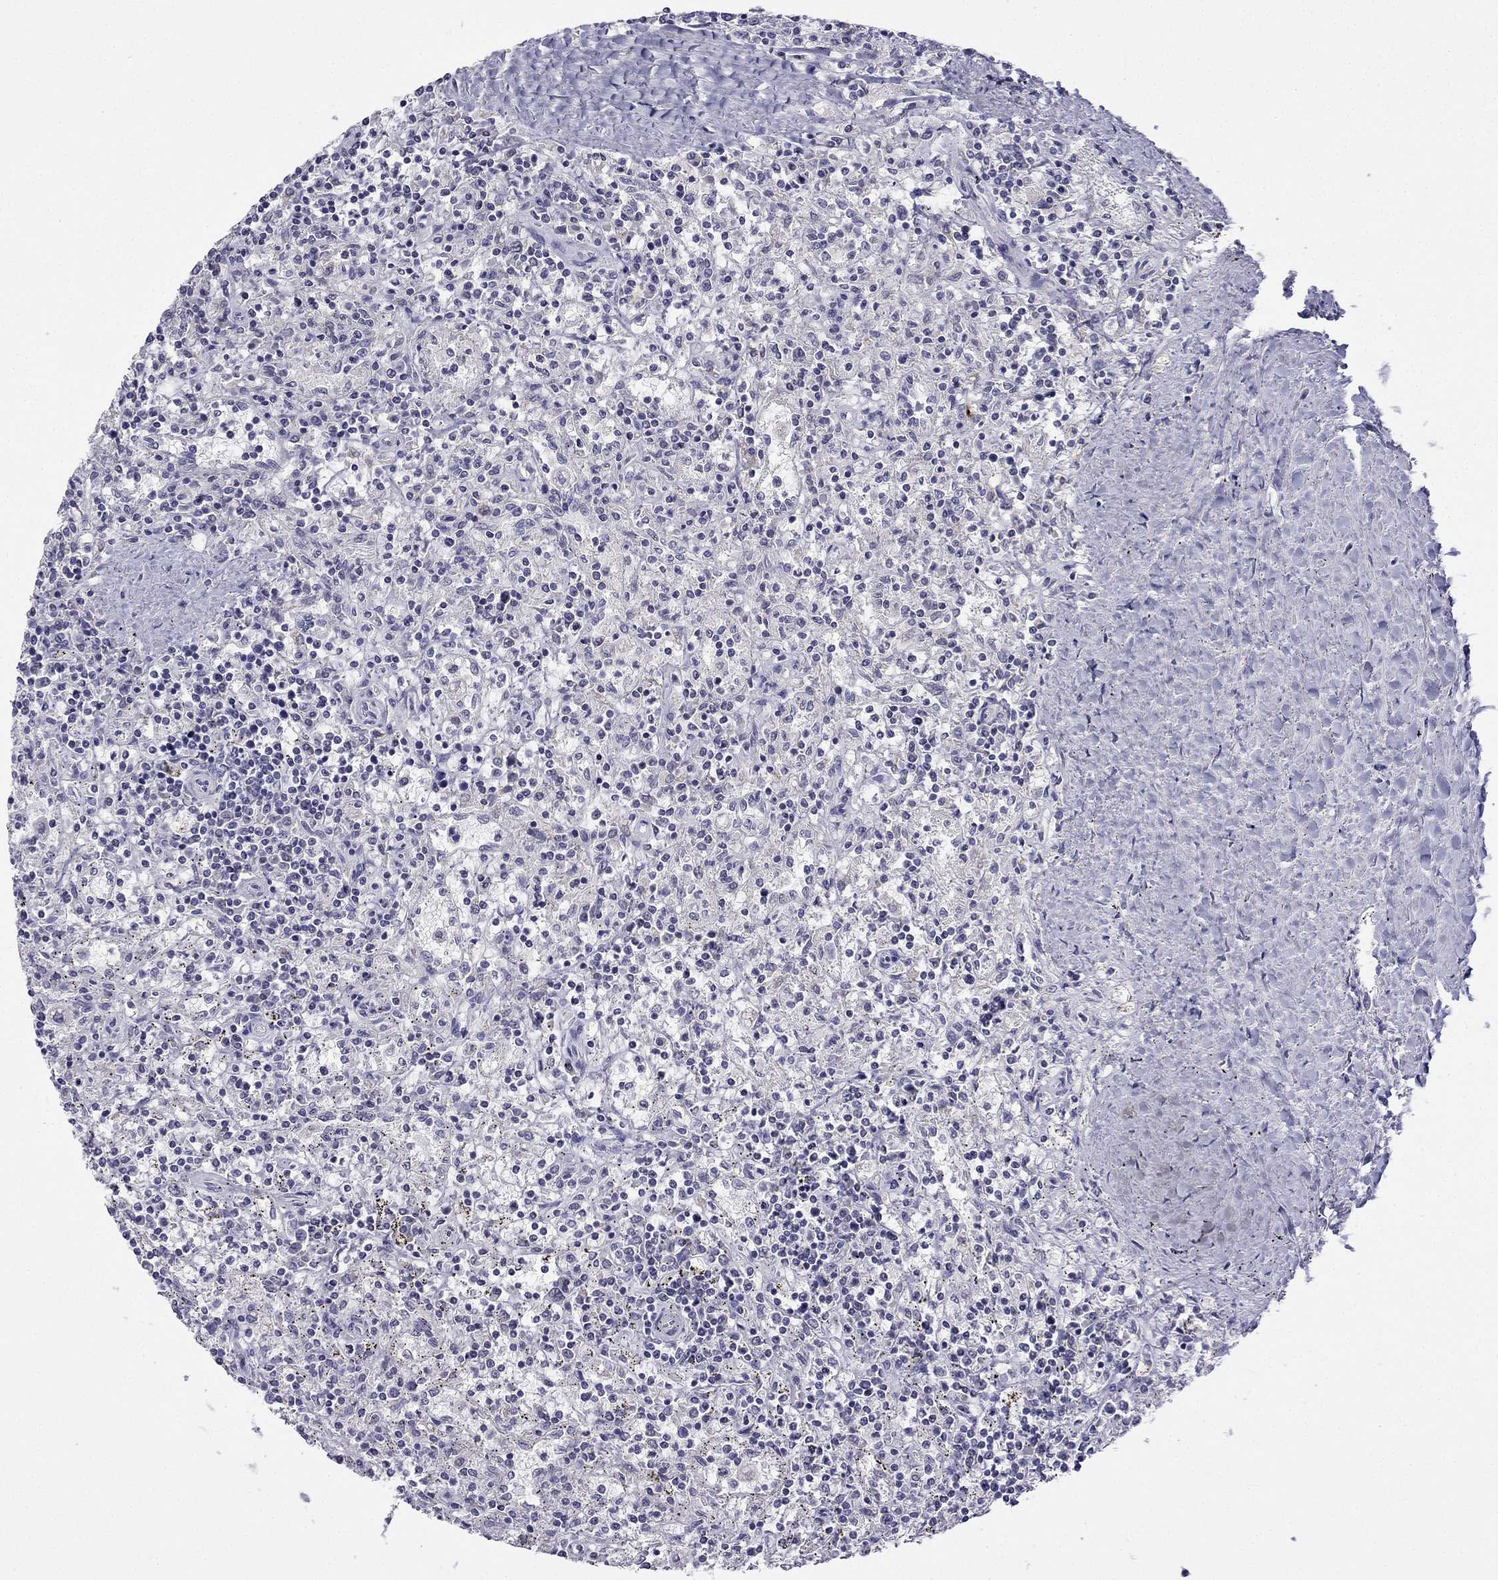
{"staining": {"intensity": "negative", "quantity": "none", "location": "none"}, "tissue": "lymphoma", "cell_type": "Tumor cells", "image_type": "cancer", "snomed": [{"axis": "morphology", "description": "Malignant lymphoma, non-Hodgkin's type, Low grade"}, {"axis": "topography", "description": "Spleen"}], "caption": "Tumor cells are negative for brown protein staining in low-grade malignant lymphoma, non-Hodgkin's type. The staining is performed using DAB brown chromogen with nuclei counter-stained in using hematoxylin.", "gene": "C5orf49", "patient": {"sex": "male", "age": 62}}